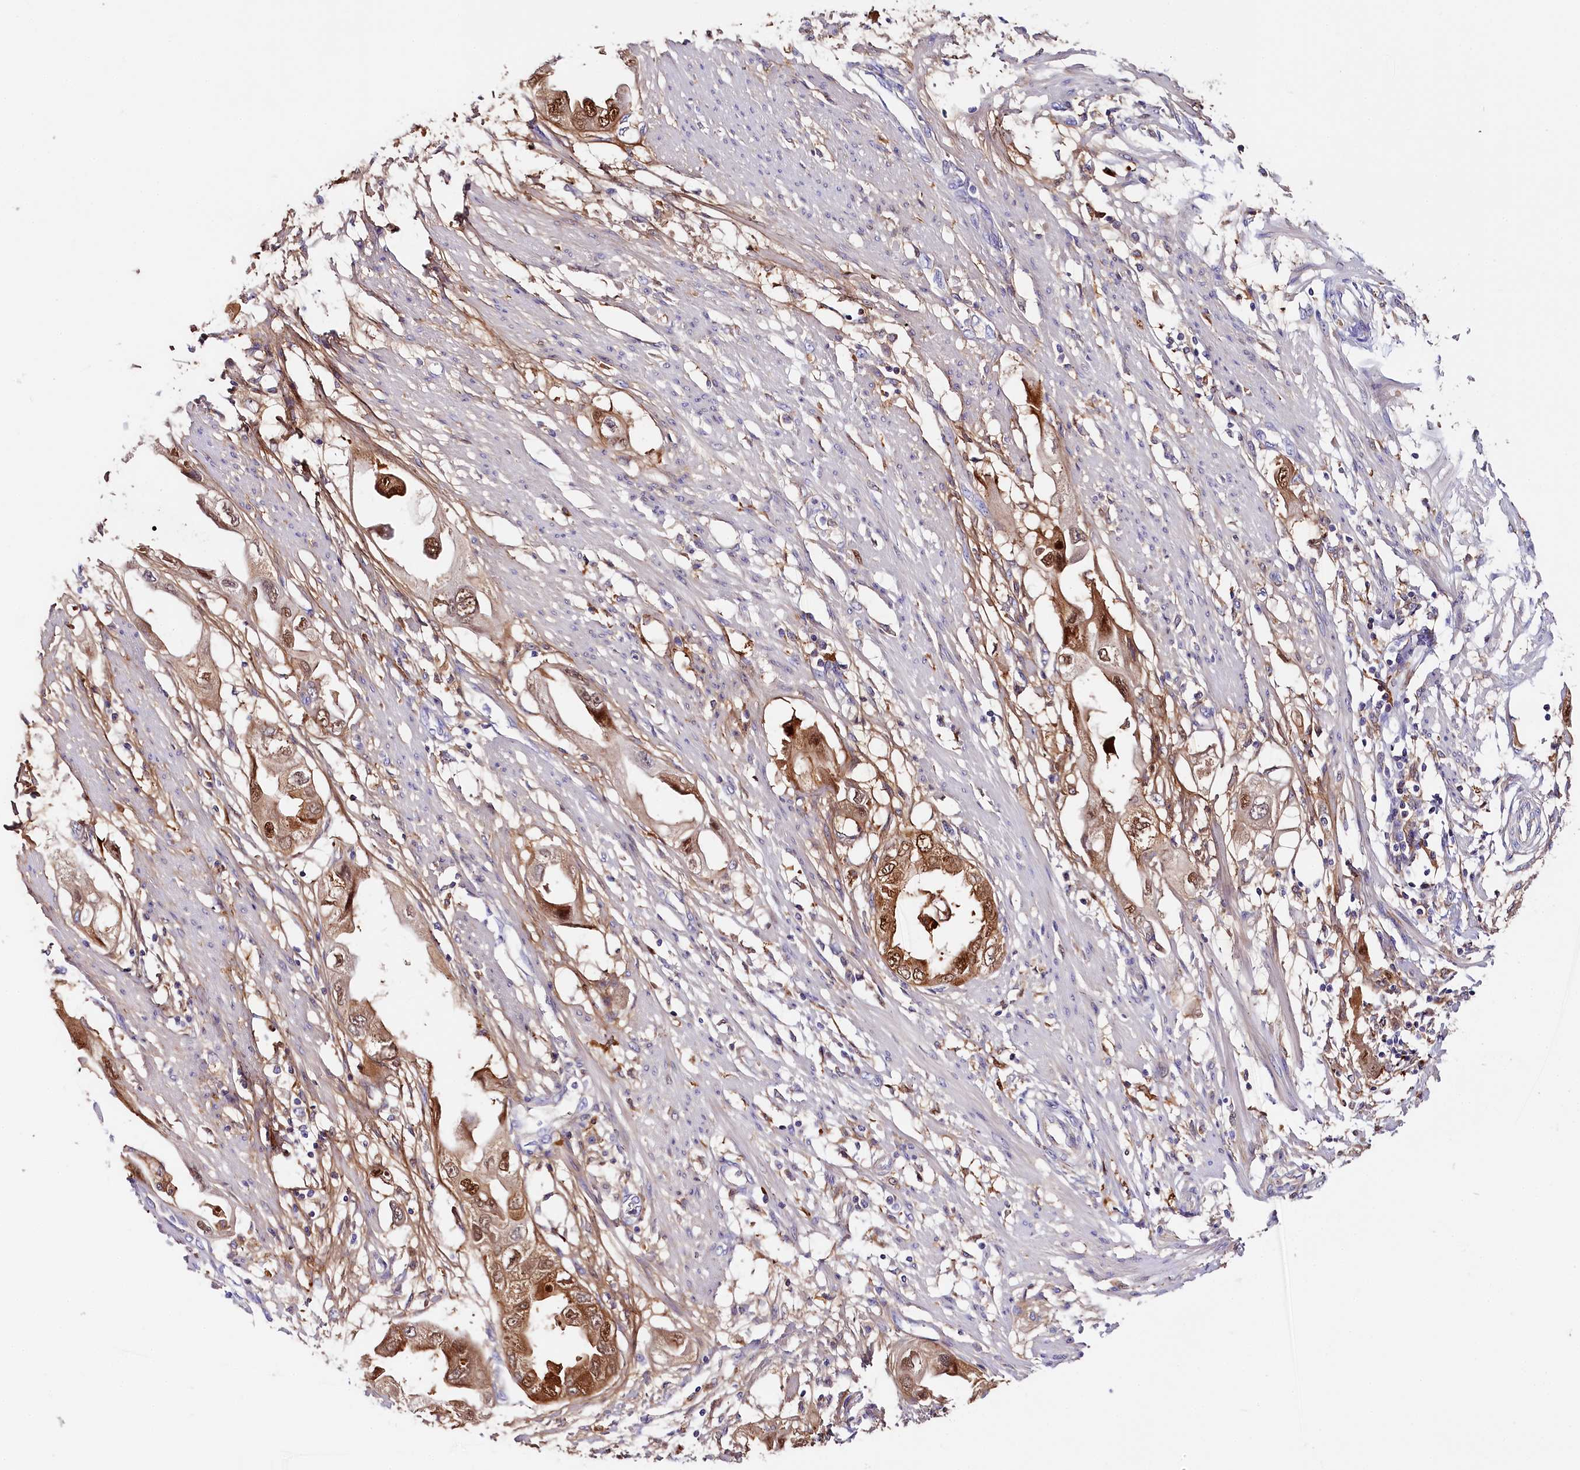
{"staining": {"intensity": "strong", "quantity": ">75%", "location": "cytoplasmic/membranous,nuclear"}, "tissue": "endometrial cancer", "cell_type": "Tumor cells", "image_type": "cancer", "snomed": [{"axis": "morphology", "description": "Adenocarcinoma, NOS"}, {"axis": "topography", "description": "Endometrium"}], "caption": "Protein expression analysis of endometrial adenocarcinoma displays strong cytoplasmic/membranous and nuclear positivity in about >75% of tumor cells.", "gene": "KATNB1", "patient": {"sex": "female", "age": 67}}